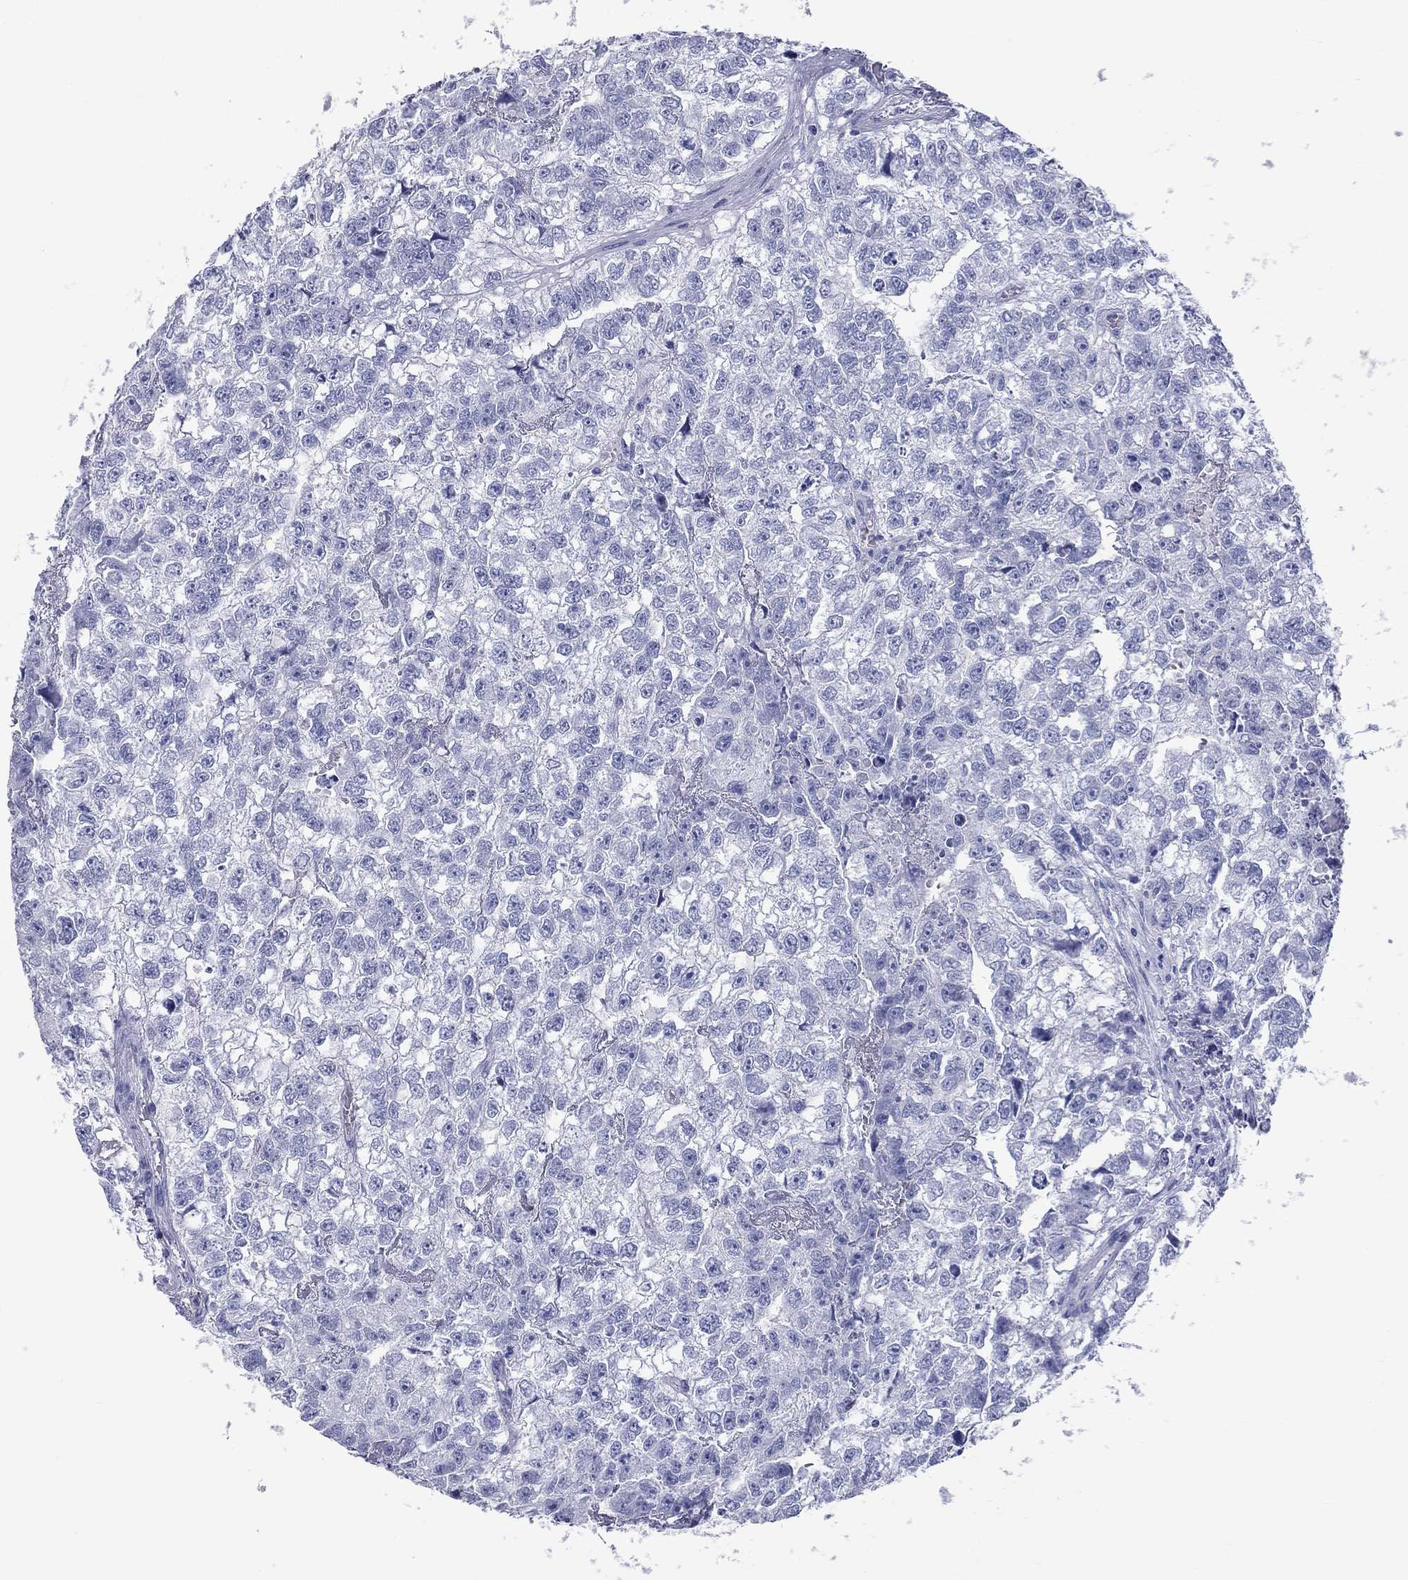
{"staining": {"intensity": "negative", "quantity": "none", "location": "none"}, "tissue": "testis cancer", "cell_type": "Tumor cells", "image_type": "cancer", "snomed": [{"axis": "morphology", "description": "Carcinoma, Embryonal, NOS"}, {"axis": "morphology", "description": "Teratoma, malignant, NOS"}, {"axis": "topography", "description": "Testis"}], "caption": "Image shows no protein expression in tumor cells of embryonal carcinoma (testis) tissue. Brightfield microscopy of IHC stained with DAB (3,3'-diaminobenzidine) (brown) and hematoxylin (blue), captured at high magnification.", "gene": "DNALI1", "patient": {"sex": "male", "age": 44}}